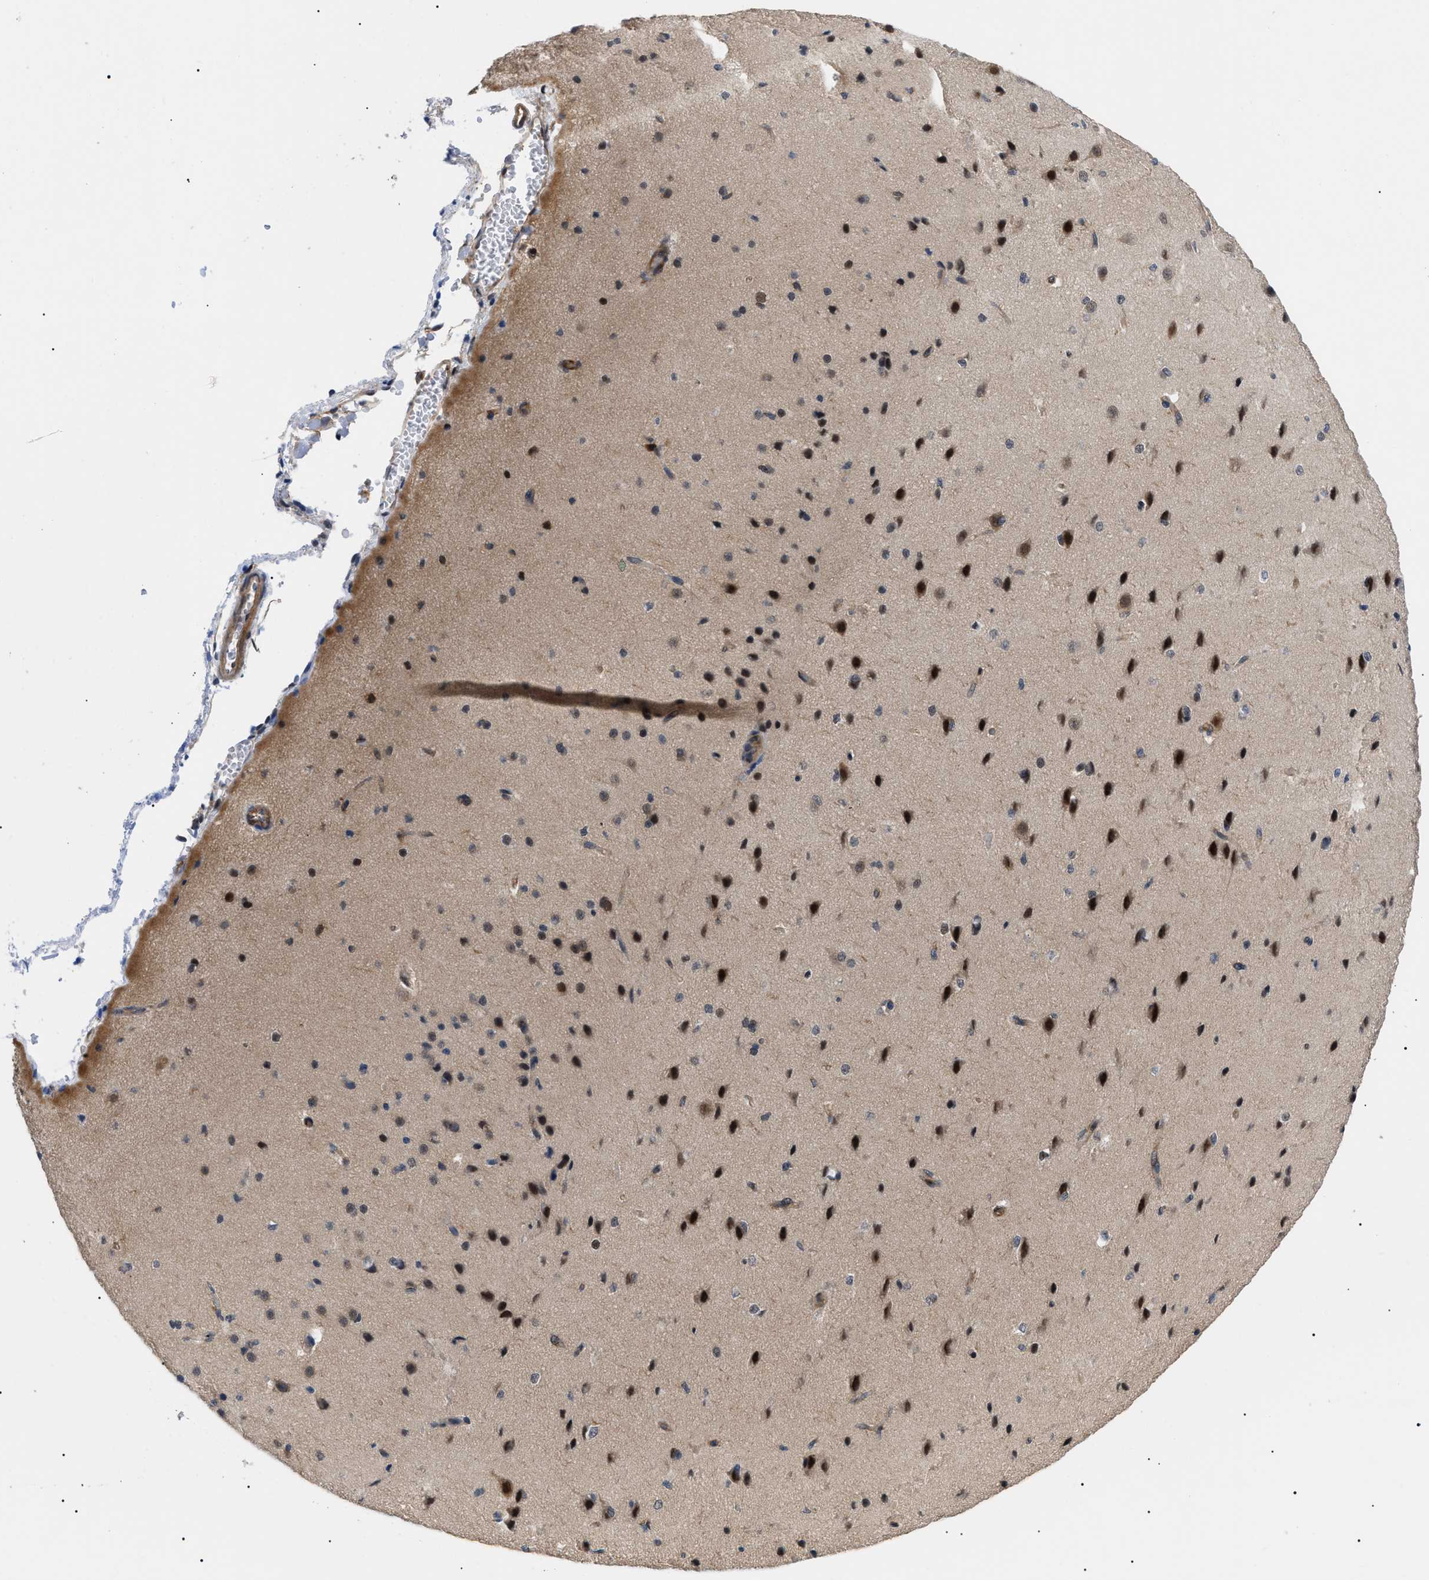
{"staining": {"intensity": "moderate", "quantity": "25%-75%", "location": "cytoplasmic/membranous"}, "tissue": "cerebral cortex", "cell_type": "Endothelial cells", "image_type": "normal", "snomed": [{"axis": "morphology", "description": "Normal tissue, NOS"}, {"axis": "morphology", "description": "Developmental malformation"}, {"axis": "topography", "description": "Cerebral cortex"}], "caption": "This image reveals immunohistochemistry (IHC) staining of normal human cerebral cortex, with medium moderate cytoplasmic/membranous expression in approximately 25%-75% of endothelial cells.", "gene": "GARRE1", "patient": {"sex": "female", "age": 30}}